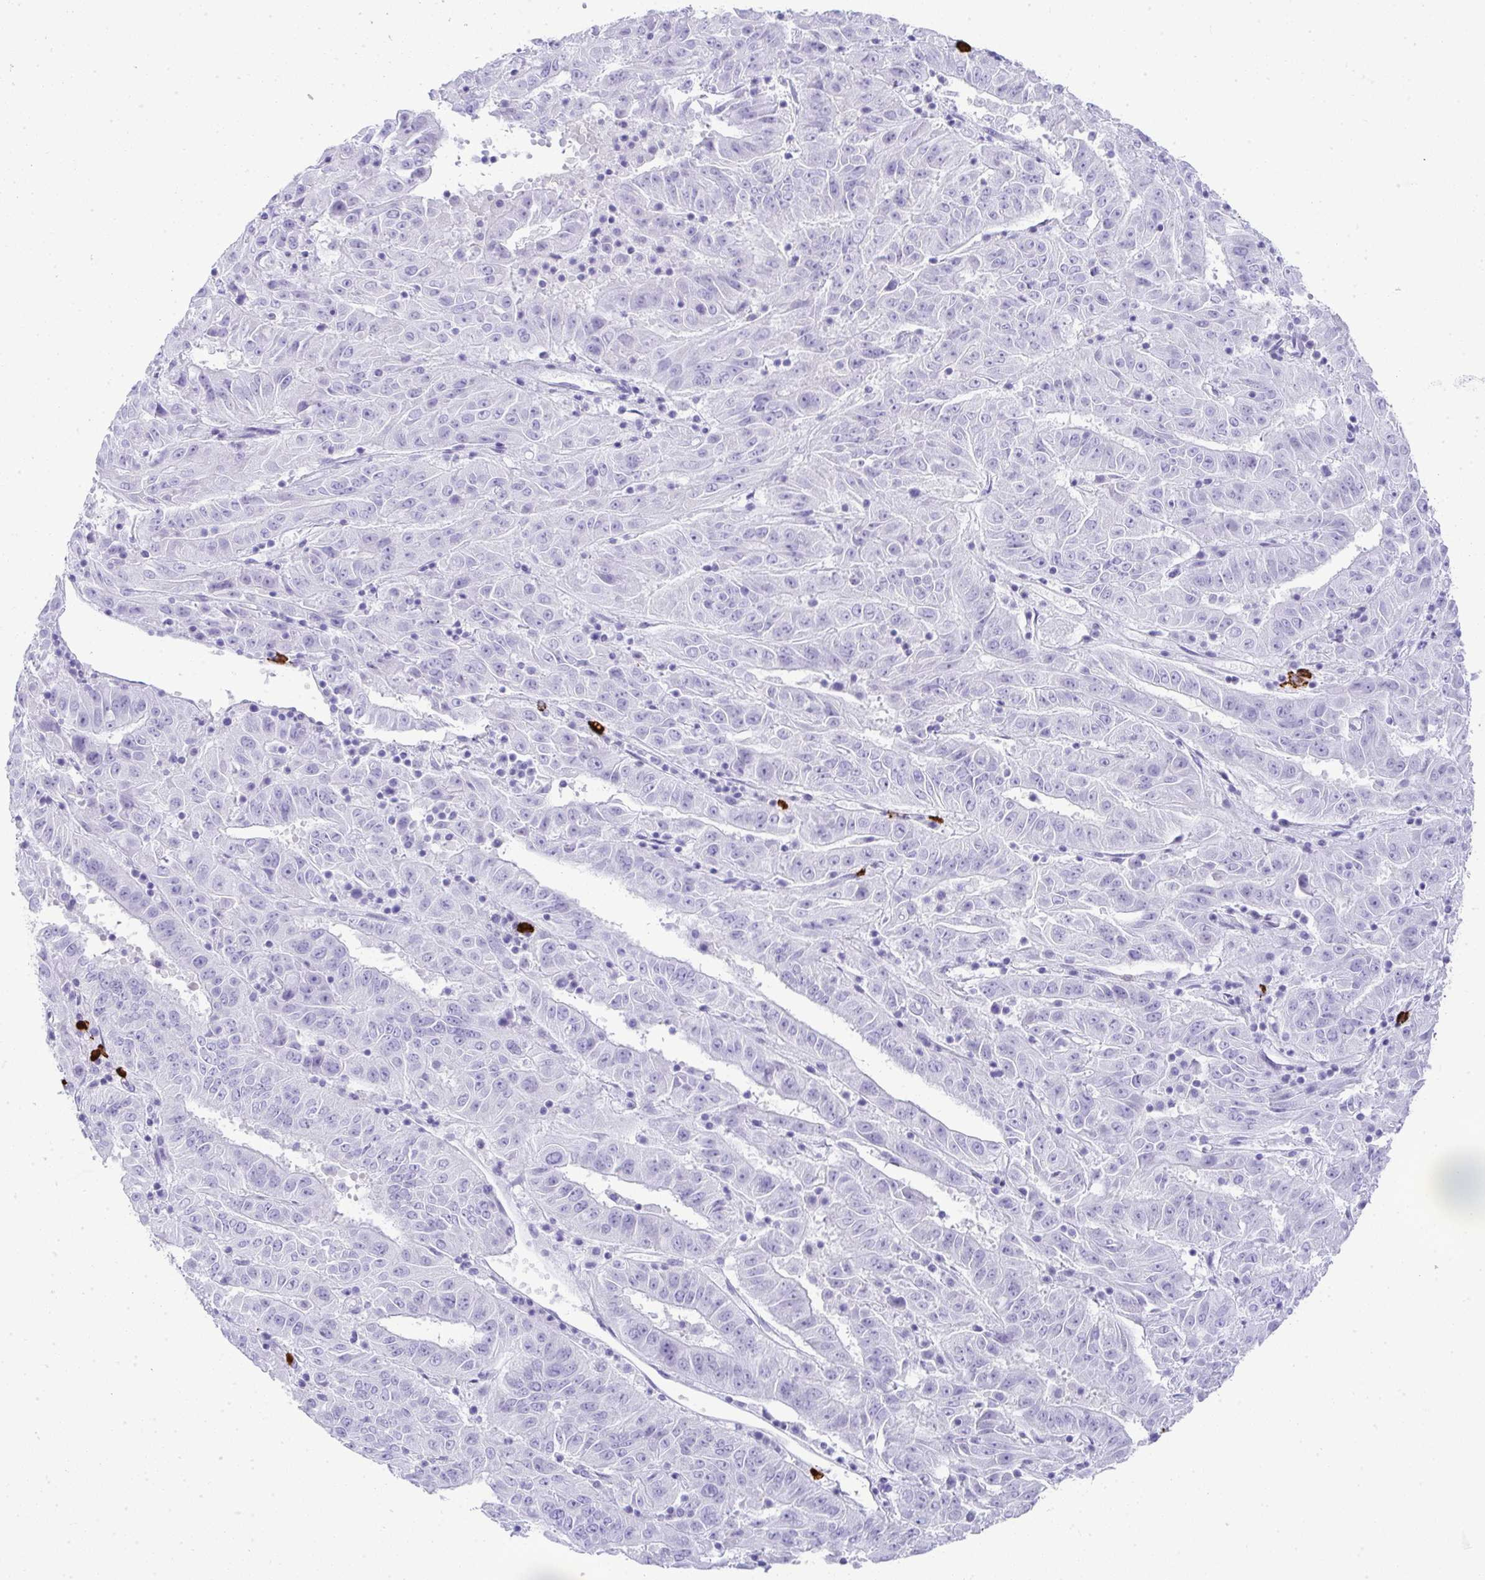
{"staining": {"intensity": "negative", "quantity": "none", "location": "none"}, "tissue": "pancreatic cancer", "cell_type": "Tumor cells", "image_type": "cancer", "snomed": [{"axis": "morphology", "description": "Adenocarcinoma, NOS"}, {"axis": "topography", "description": "Pancreas"}], "caption": "The micrograph exhibits no staining of tumor cells in pancreatic adenocarcinoma.", "gene": "CDADC1", "patient": {"sex": "male", "age": 63}}